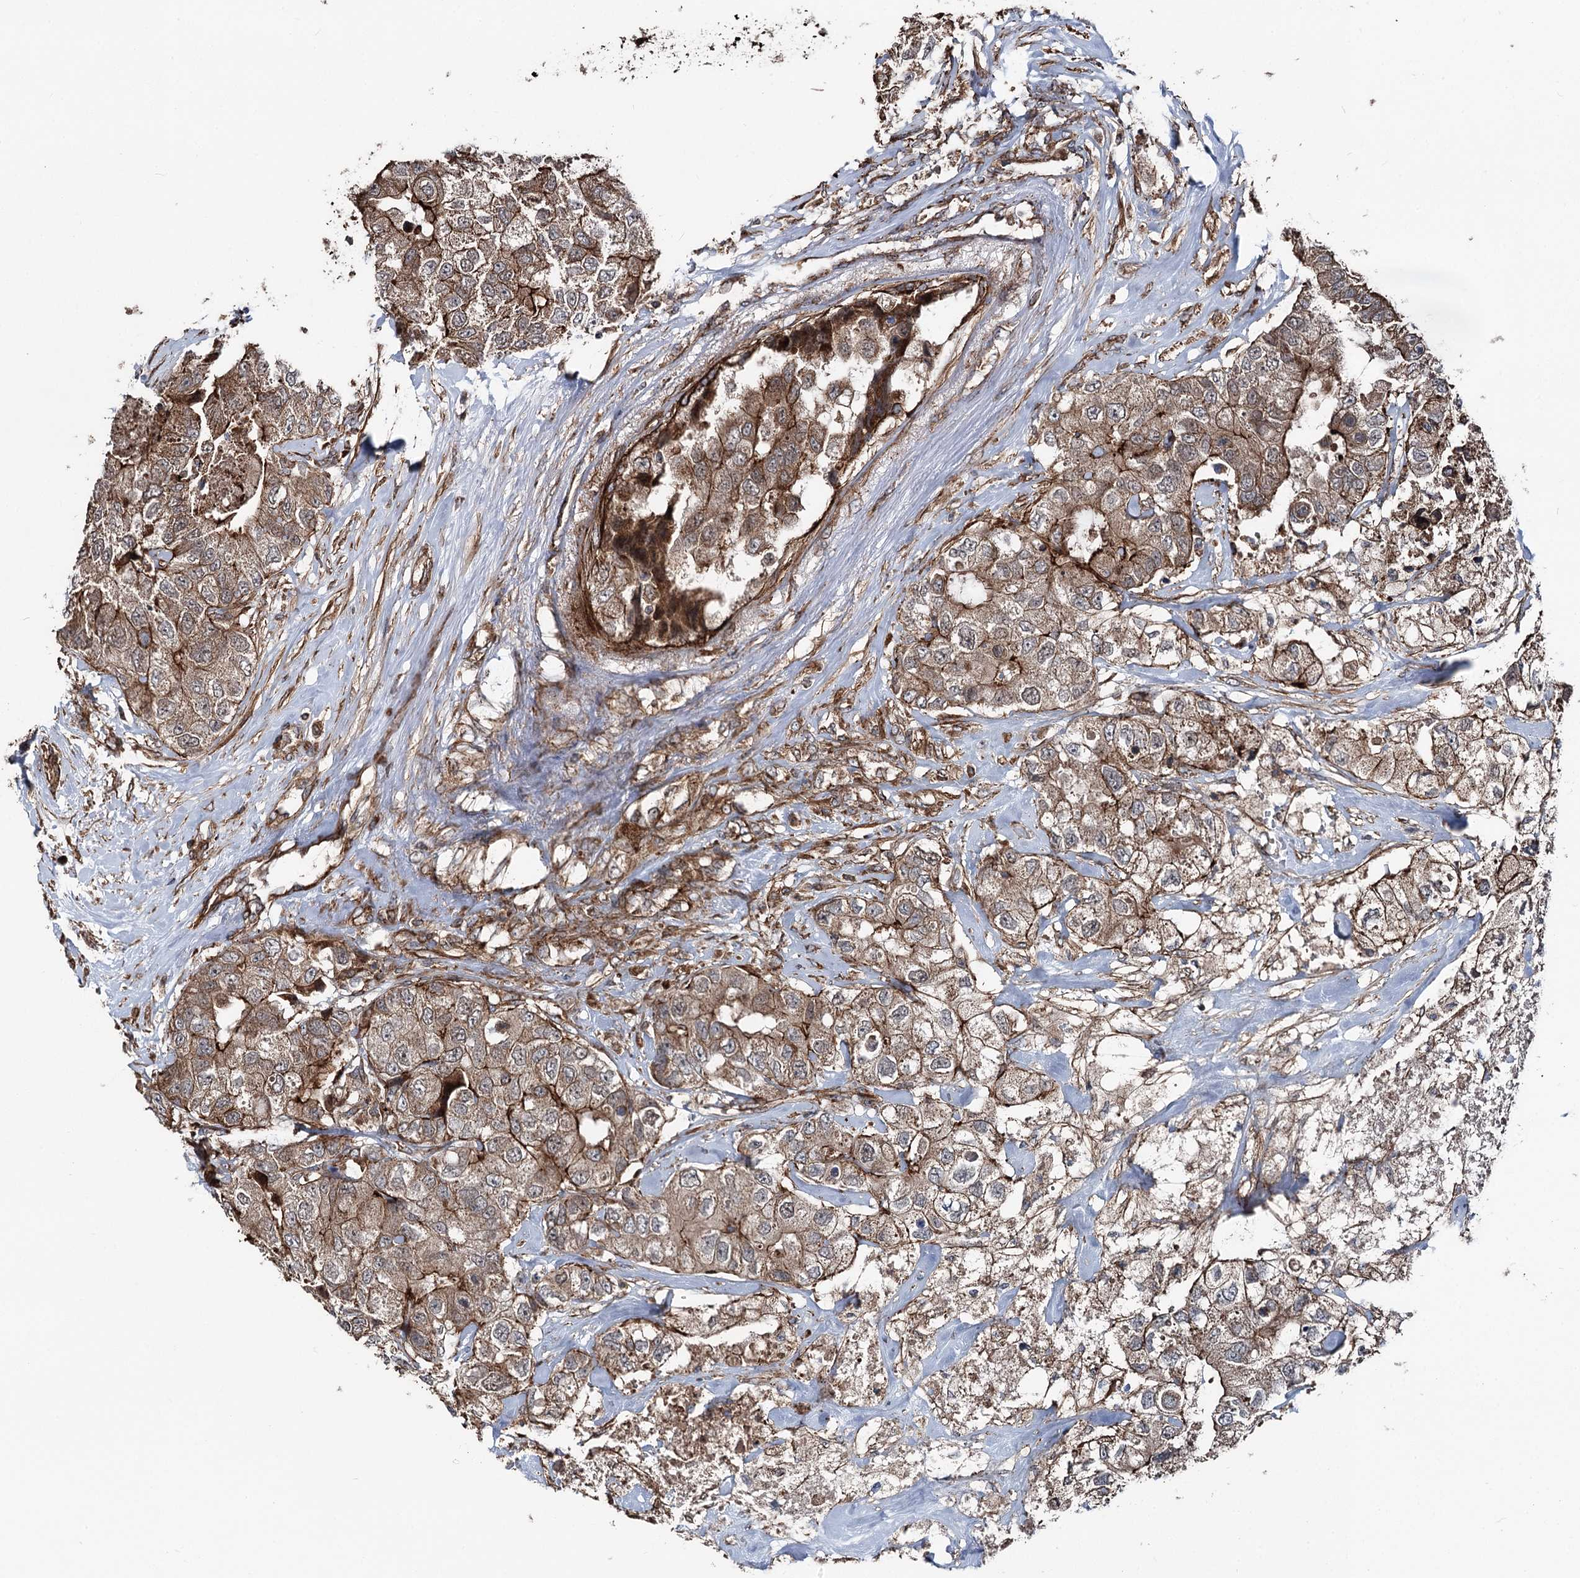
{"staining": {"intensity": "moderate", "quantity": ">75%", "location": "cytoplasmic/membranous"}, "tissue": "breast cancer", "cell_type": "Tumor cells", "image_type": "cancer", "snomed": [{"axis": "morphology", "description": "Duct carcinoma"}, {"axis": "topography", "description": "Breast"}], "caption": "Breast intraductal carcinoma was stained to show a protein in brown. There is medium levels of moderate cytoplasmic/membranous staining in approximately >75% of tumor cells.", "gene": "ITFG2", "patient": {"sex": "female", "age": 62}}